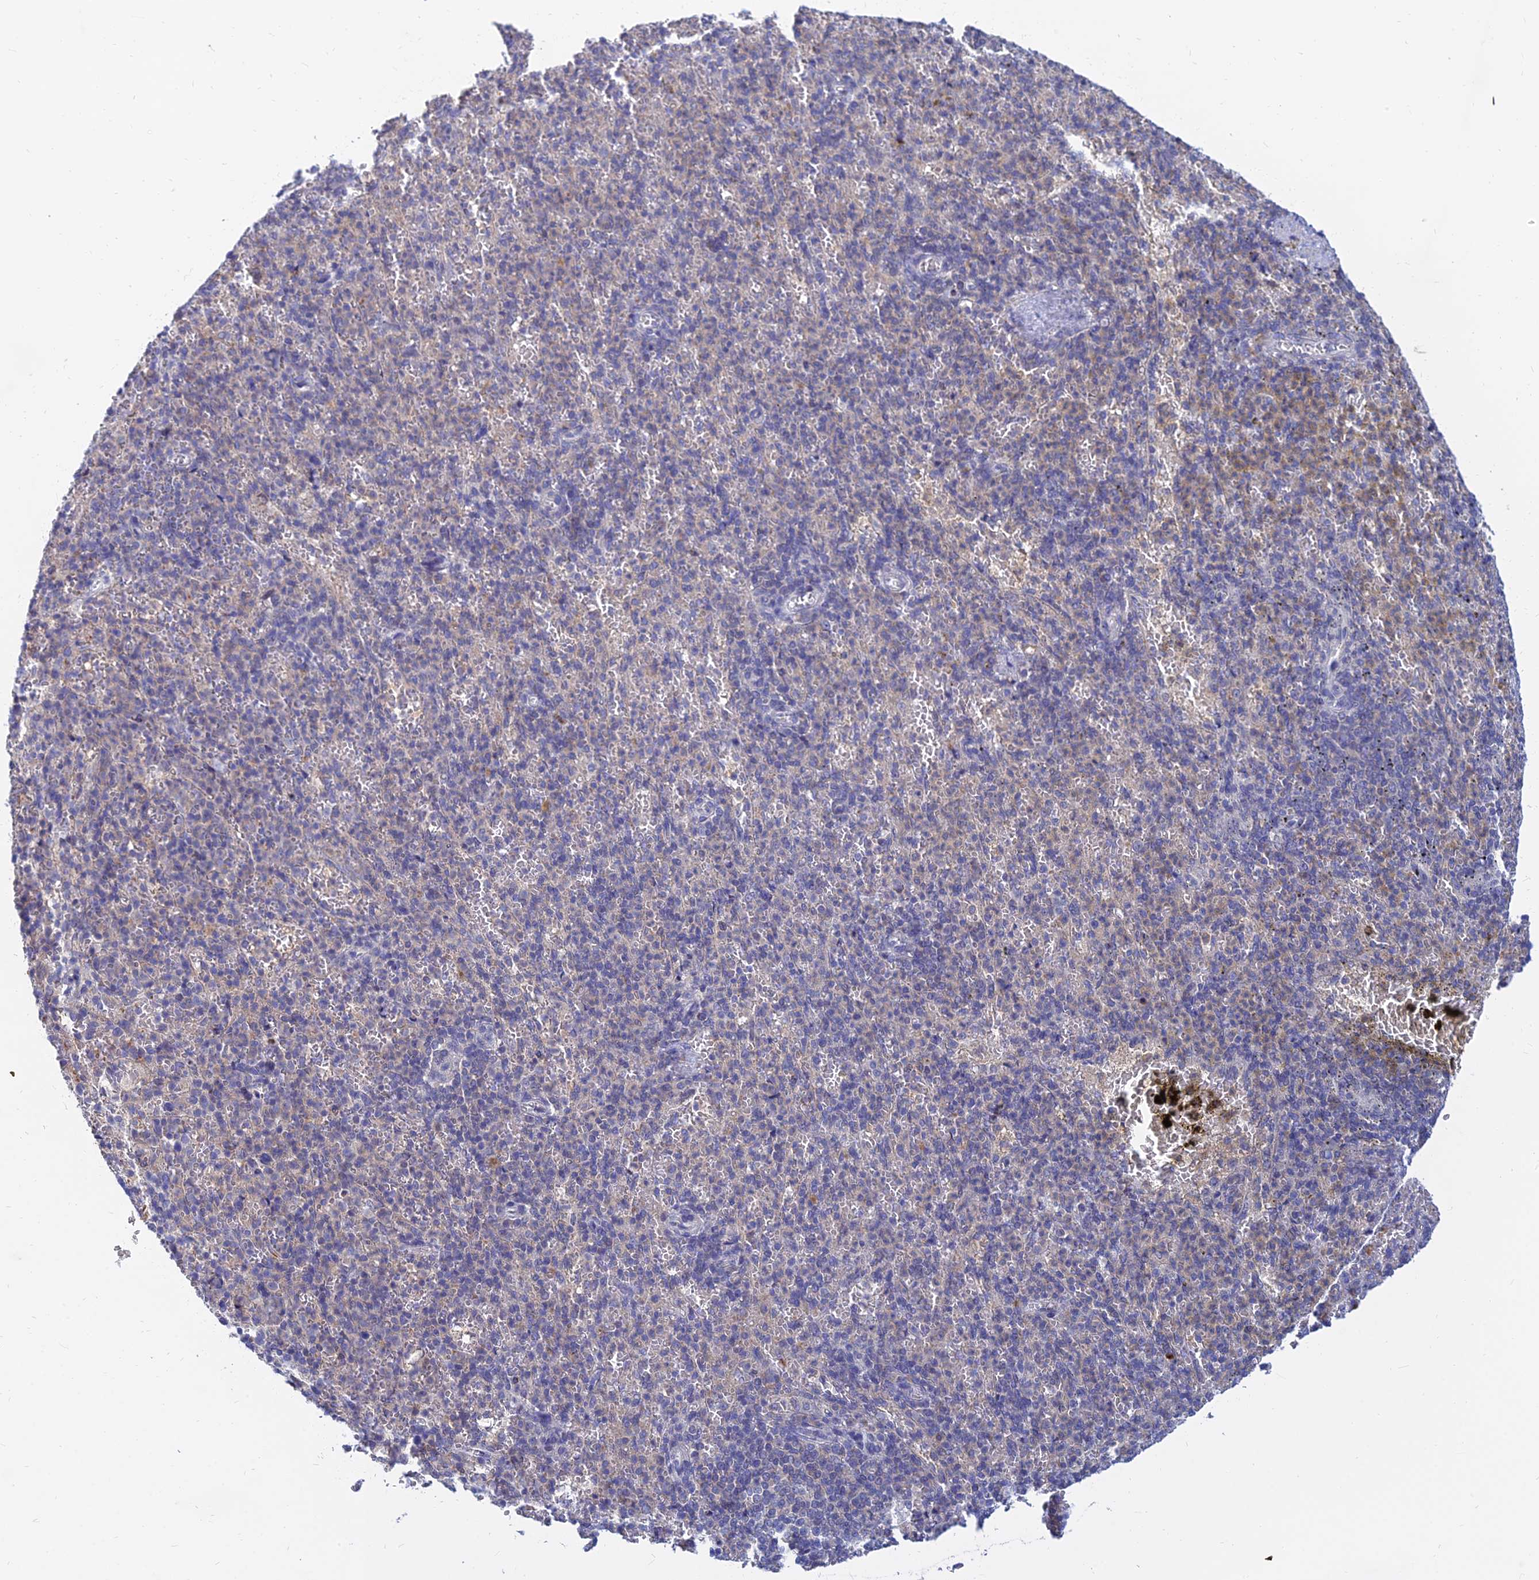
{"staining": {"intensity": "negative", "quantity": "none", "location": "none"}, "tissue": "spleen", "cell_type": "Cells in red pulp", "image_type": "normal", "snomed": [{"axis": "morphology", "description": "Normal tissue, NOS"}, {"axis": "topography", "description": "Spleen"}], "caption": "The image demonstrates no staining of cells in red pulp in unremarkable spleen.", "gene": "B3GALT4", "patient": {"sex": "female", "age": 74}}